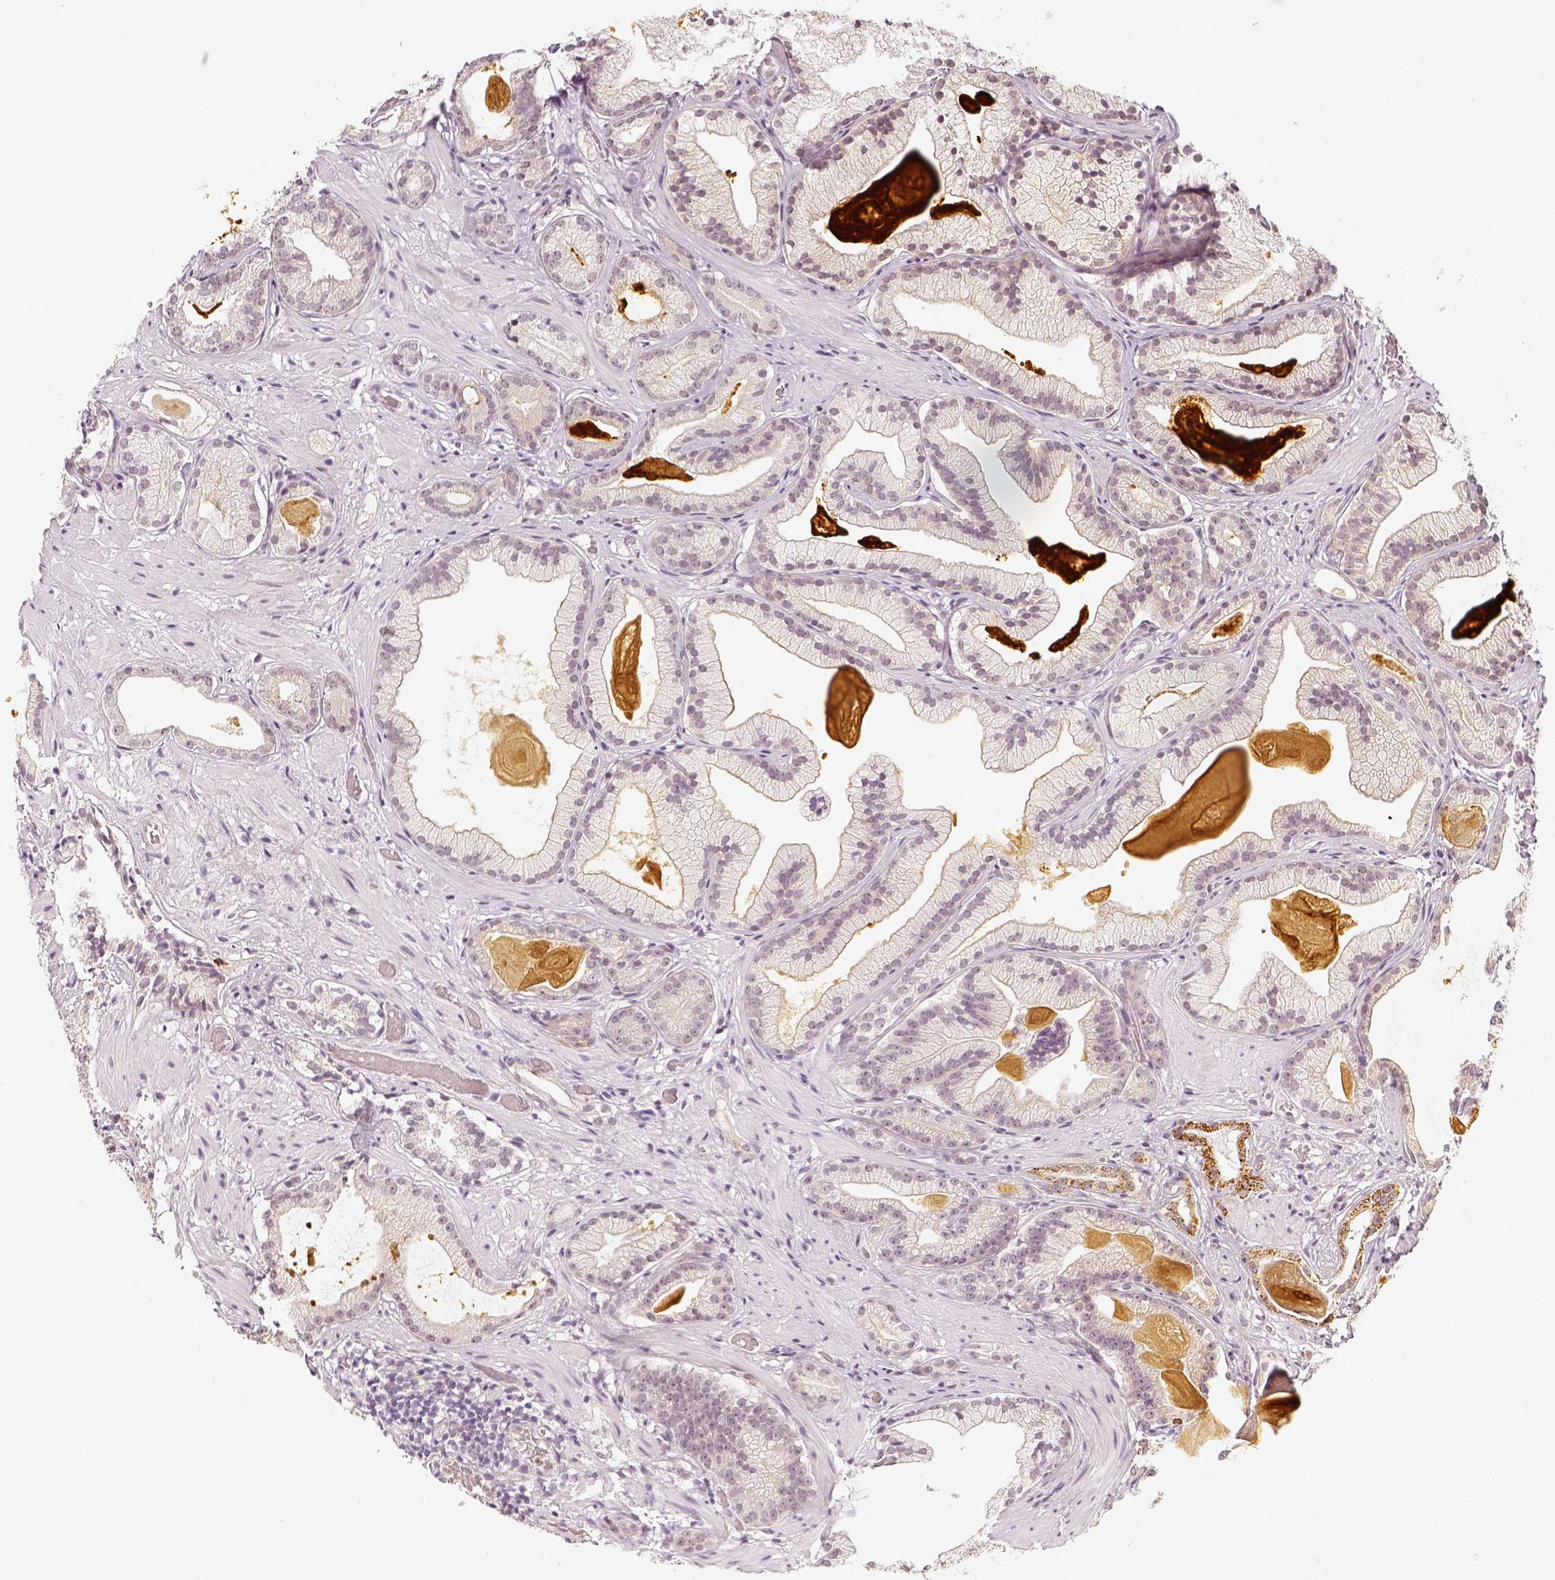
{"staining": {"intensity": "weak", "quantity": "25%-75%", "location": "nuclear"}, "tissue": "prostate cancer", "cell_type": "Tumor cells", "image_type": "cancer", "snomed": [{"axis": "morphology", "description": "Adenocarcinoma, Low grade"}, {"axis": "topography", "description": "Prostate"}], "caption": "Protein expression analysis of human prostate low-grade adenocarcinoma reveals weak nuclear positivity in approximately 25%-75% of tumor cells.", "gene": "KDM5B", "patient": {"sex": "male", "age": 57}}